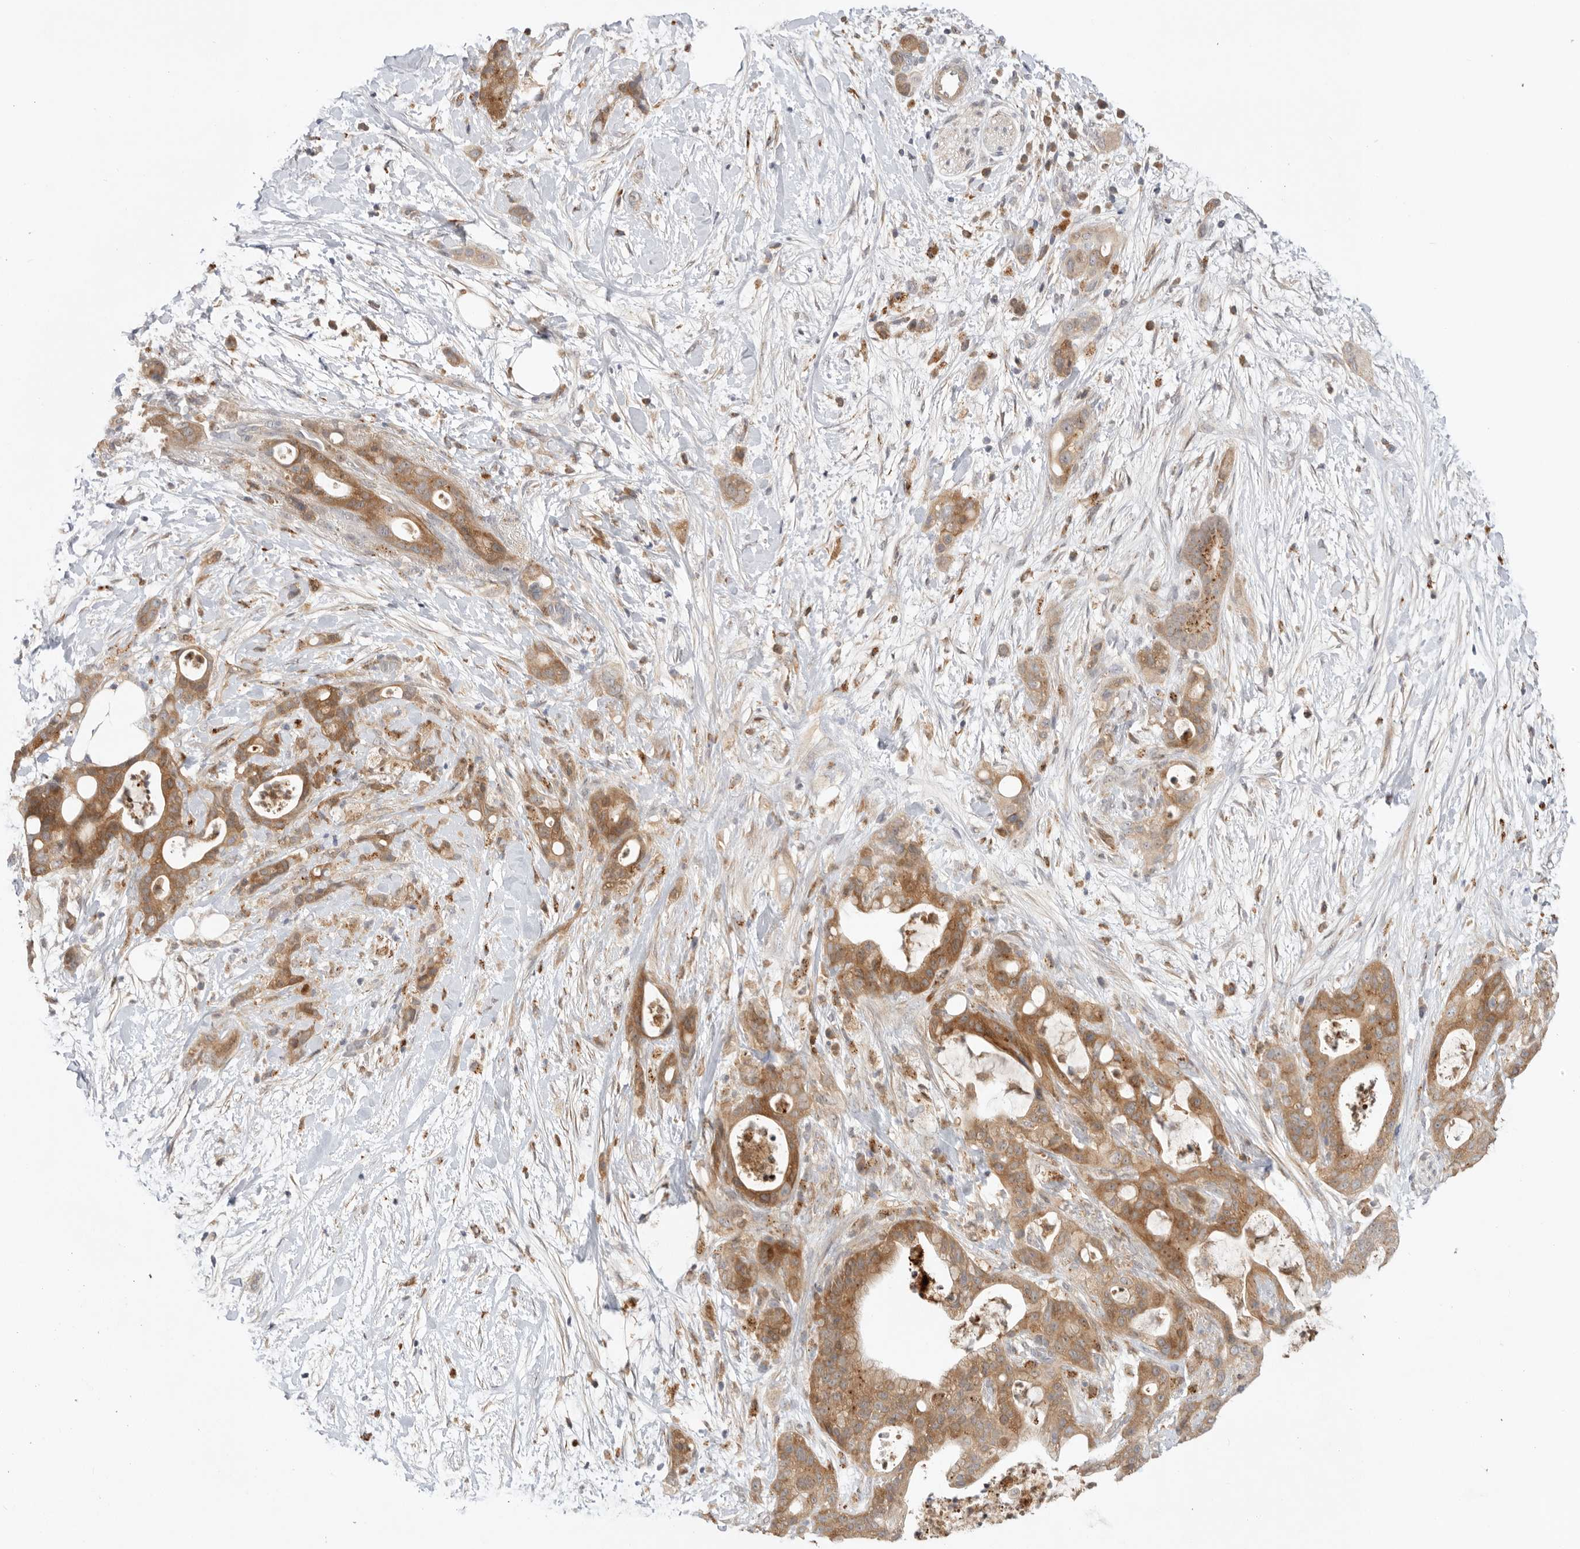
{"staining": {"intensity": "moderate", "quantity": ">75%", "location": "cytoplasmic/membranous"}, "tissue": "pancreatic cancer", "cell_type": "Tumor cells", "image_type": "cancer", "snomed": [{"axis": "morphology", "description": "Adenocarcinoma, NOS"}, {"axis": "topography", "description": "Pancreas"}], "caption": "This is a histology image of immunohistochemistry (IHC) staining of adenocarcinoma (pancreatic), which shows moderate positivity in the cytoplasmic/membranous of tumor cells.", "gene": "GNE", "patient": {"sex": "male", "age": 58}}